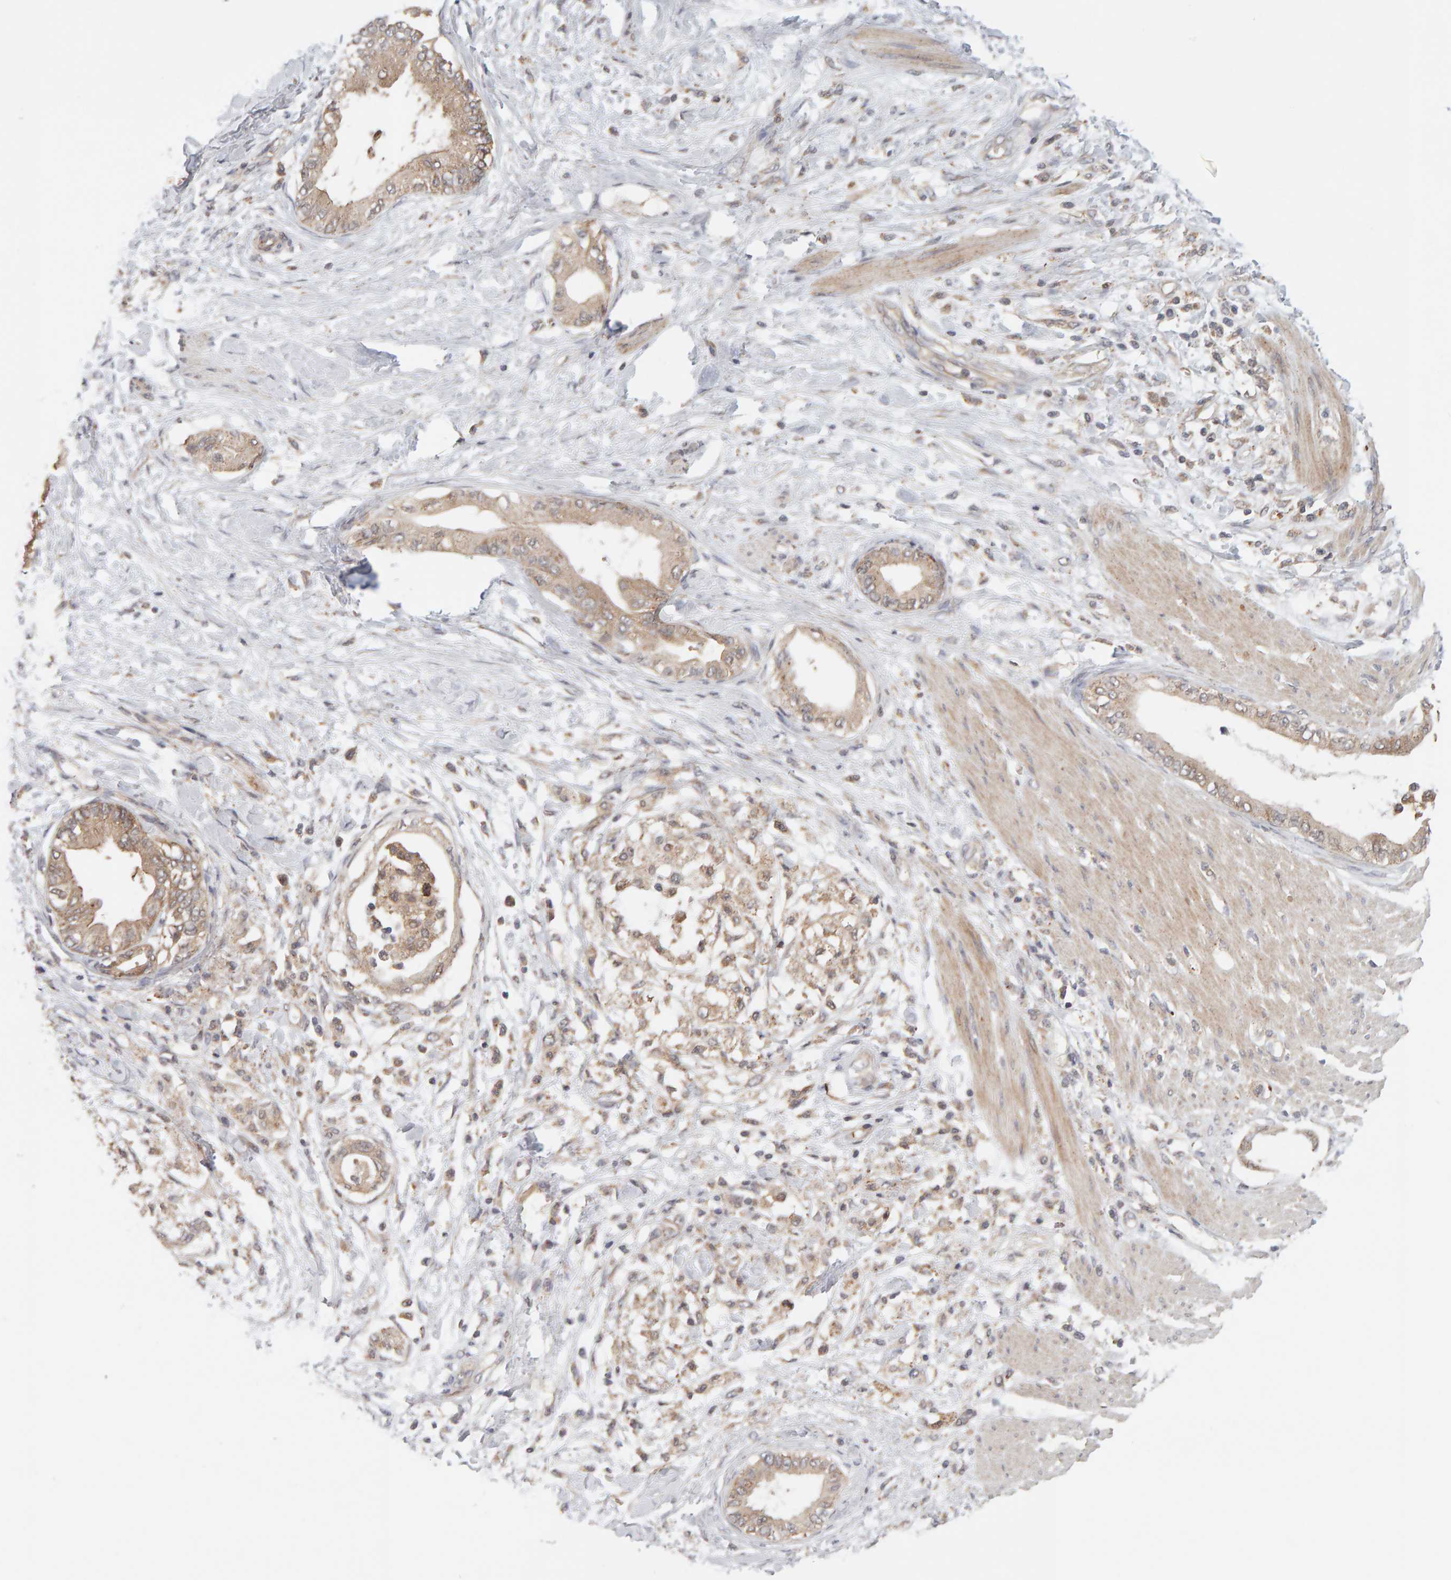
{"staining": {"intensity": "weak", "quantity": ">75%", "location": "cytoplasmic/membranous"}, "tissue": "pancreatic cancer", "cell_type": "Tumor cells", "image_type": "cancer", "snomed": [{"axis": "morphology", "description": "Normal tissue, NOS"}, {"axis": "morphology", "description": "Adenocarcinoma, NOS"}, {"axis": "topography", "description": "Pancreas"}, {"axis": "topography", "description": "Duodenum"}], "caption": "Immunohistochemical staining of human pancreatic cancer demonstrates low levels of weak cytoplasmic/membranous protein expression in about >75% of tumor cells. (DAB = brown stain, brightfield microscopy at high magnification).", "gene": "DNAJC7", "patient": {"sex": "female", "age": 60}}